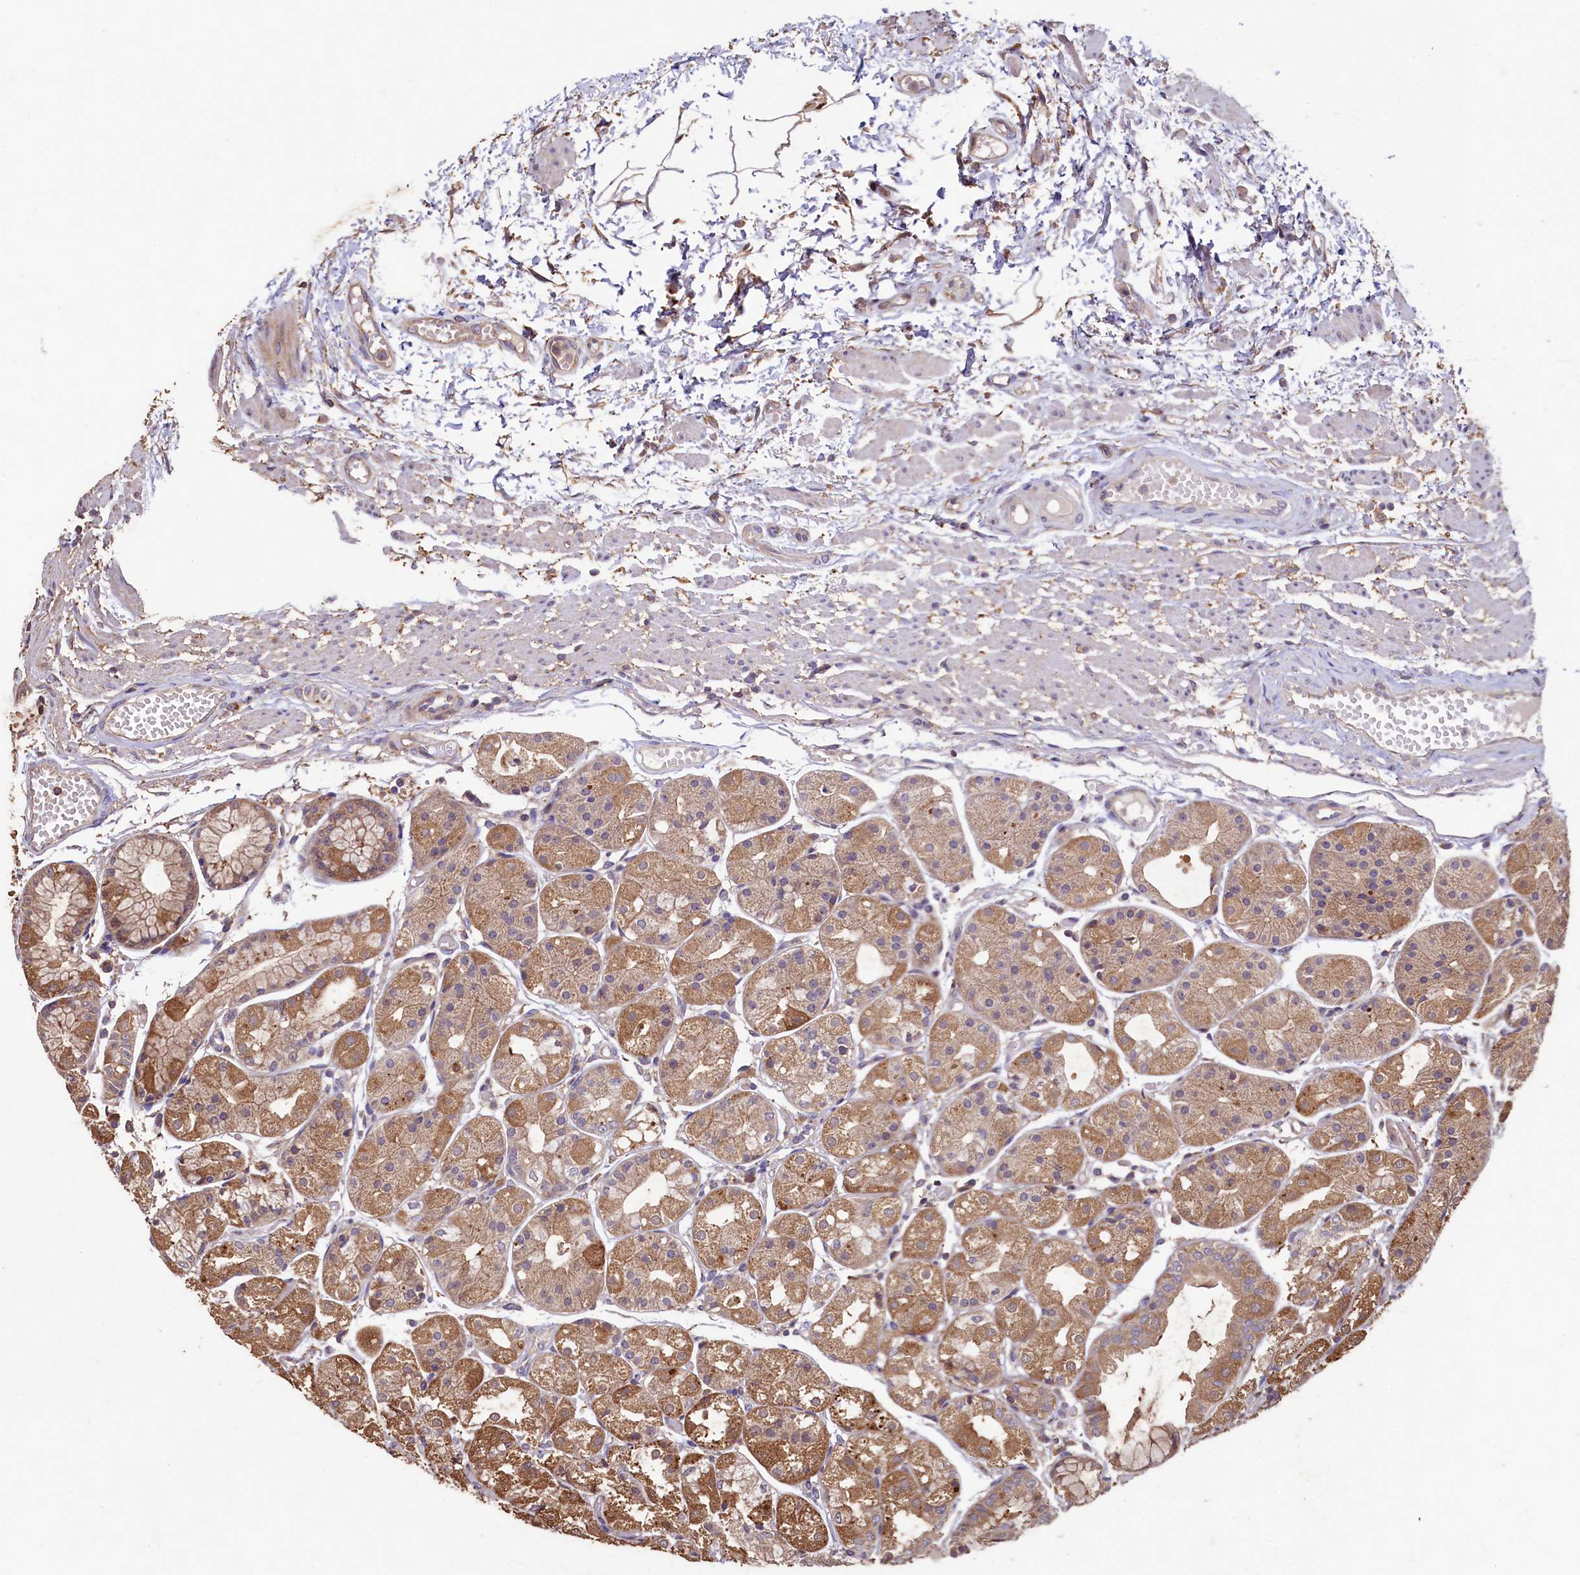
{"staining": {"intensity": "moderate", "quantity": ">75%", "location": "cytoplasmic/membranous"}, "tissue": "stomach", "cell_type": "Glandular cells", "image_type": "normal", "snomed": [{"axis": "morphology", "description": "Normal tissue, NOS"}, {"axis": "topography", "description": "Stomach, upper"}], "caption": "The image reveals staining of normal stomach, revealing moderate cytoplasmic/membranous protein expression (brown color) within glandular cells.", "gene": "TMEM98", "patient": {"sex": "male", "age": 72}}